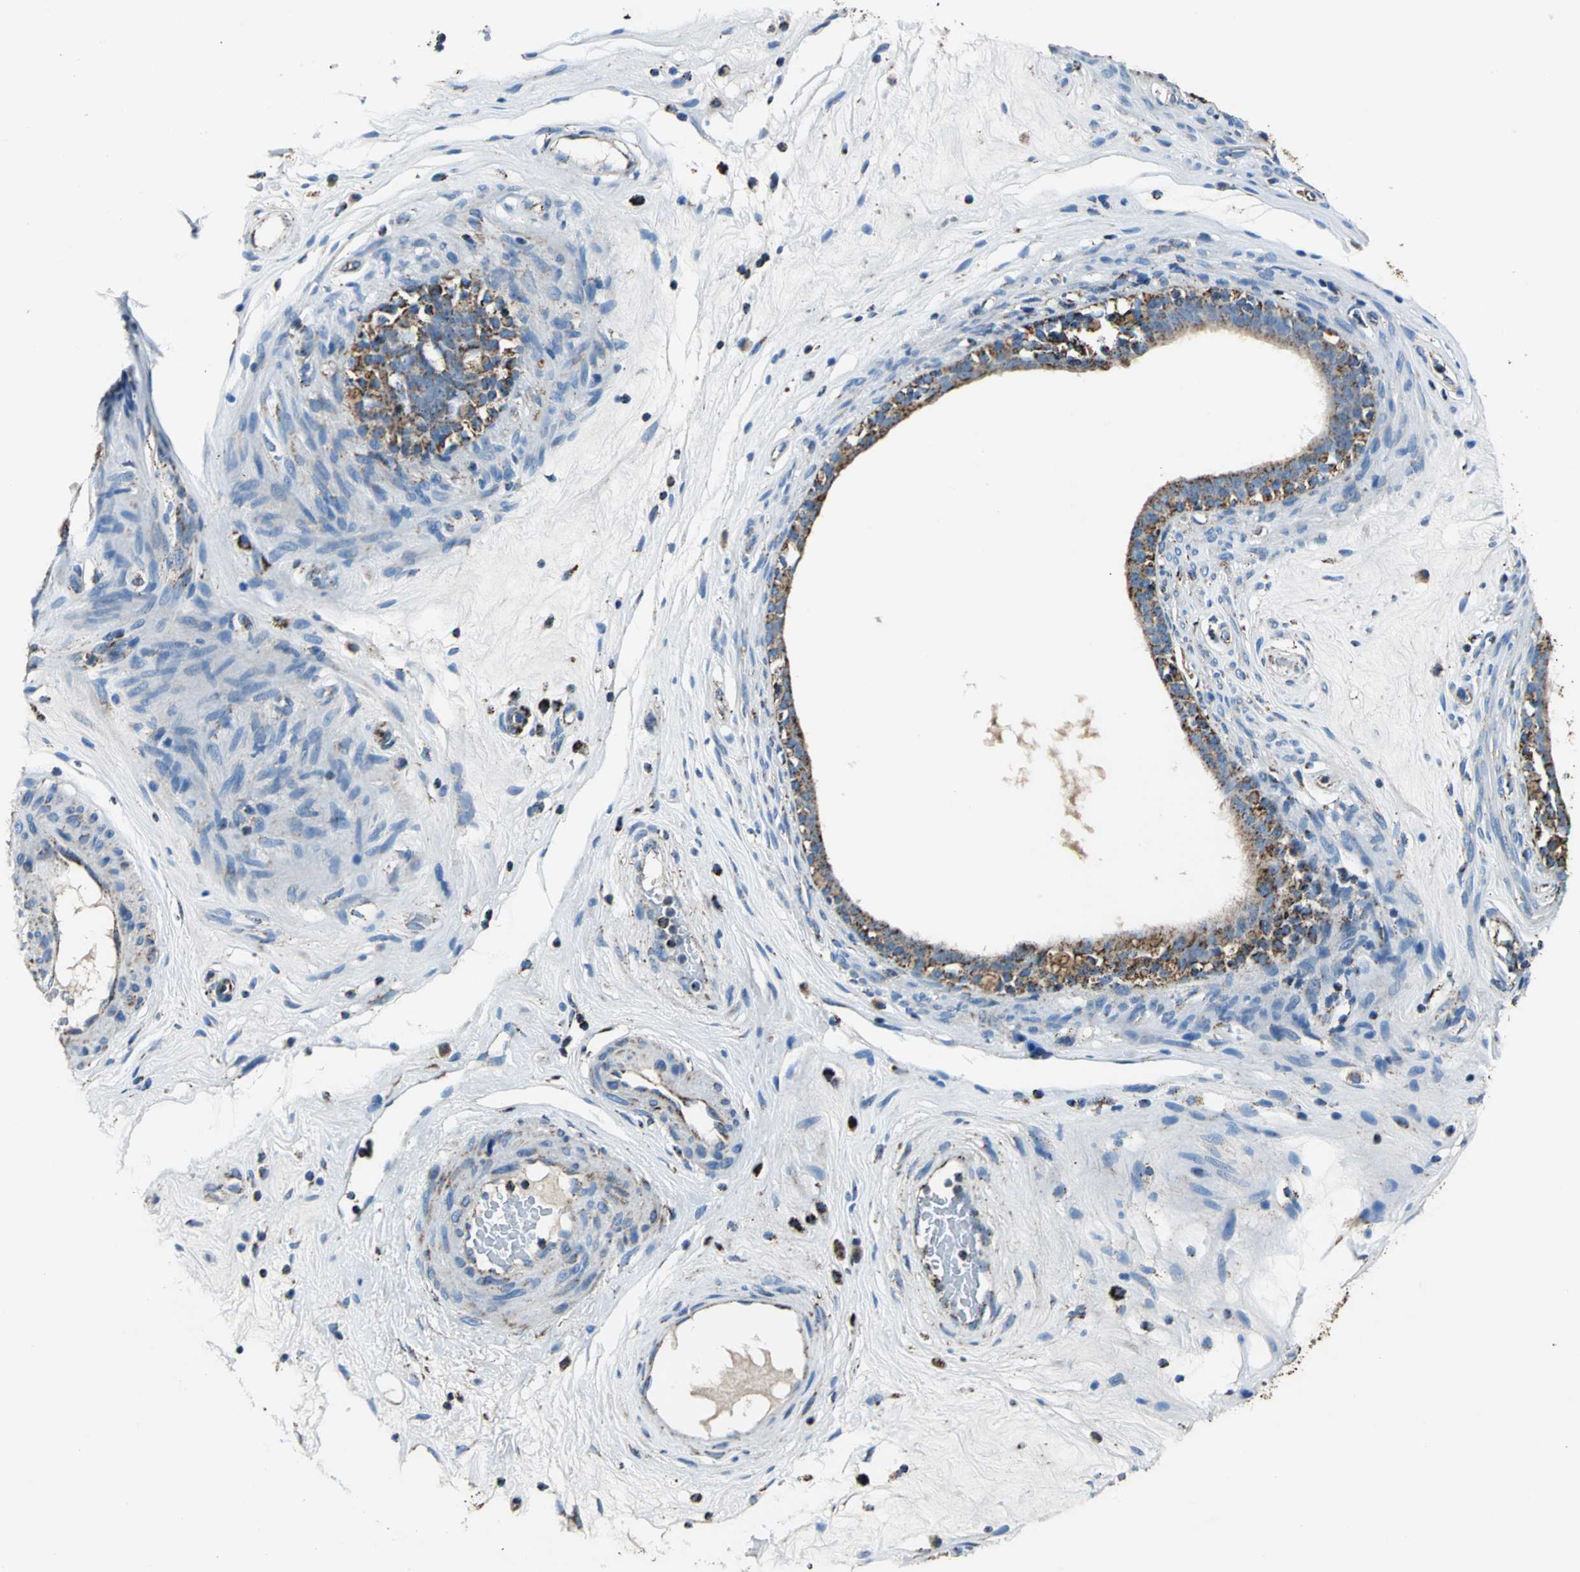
{"staining": {"intensity": "strong", "quantity": "25%-75%", "location": "cytoplasmic/membranous"}, "tissue": "epididymis", "cell_type": "Glandular cells", "image_type": "normal", "snomed": [{"axis": "morphology", "description": "Normal tissue, NOS"}, {"axis": "morphology", "description": "Inflammation, NOS"}, {"axis": "topography", "description": "Epididymis"}], "caption": "Immunohistochemical staining of normal human epididymis shows 25%-75% levels of strong cytoplasmic/membranous protein staining in about 25%-75% of glandular cells.", "gene": "ECH1", "patient": {"sex": "male", "age": 84}}